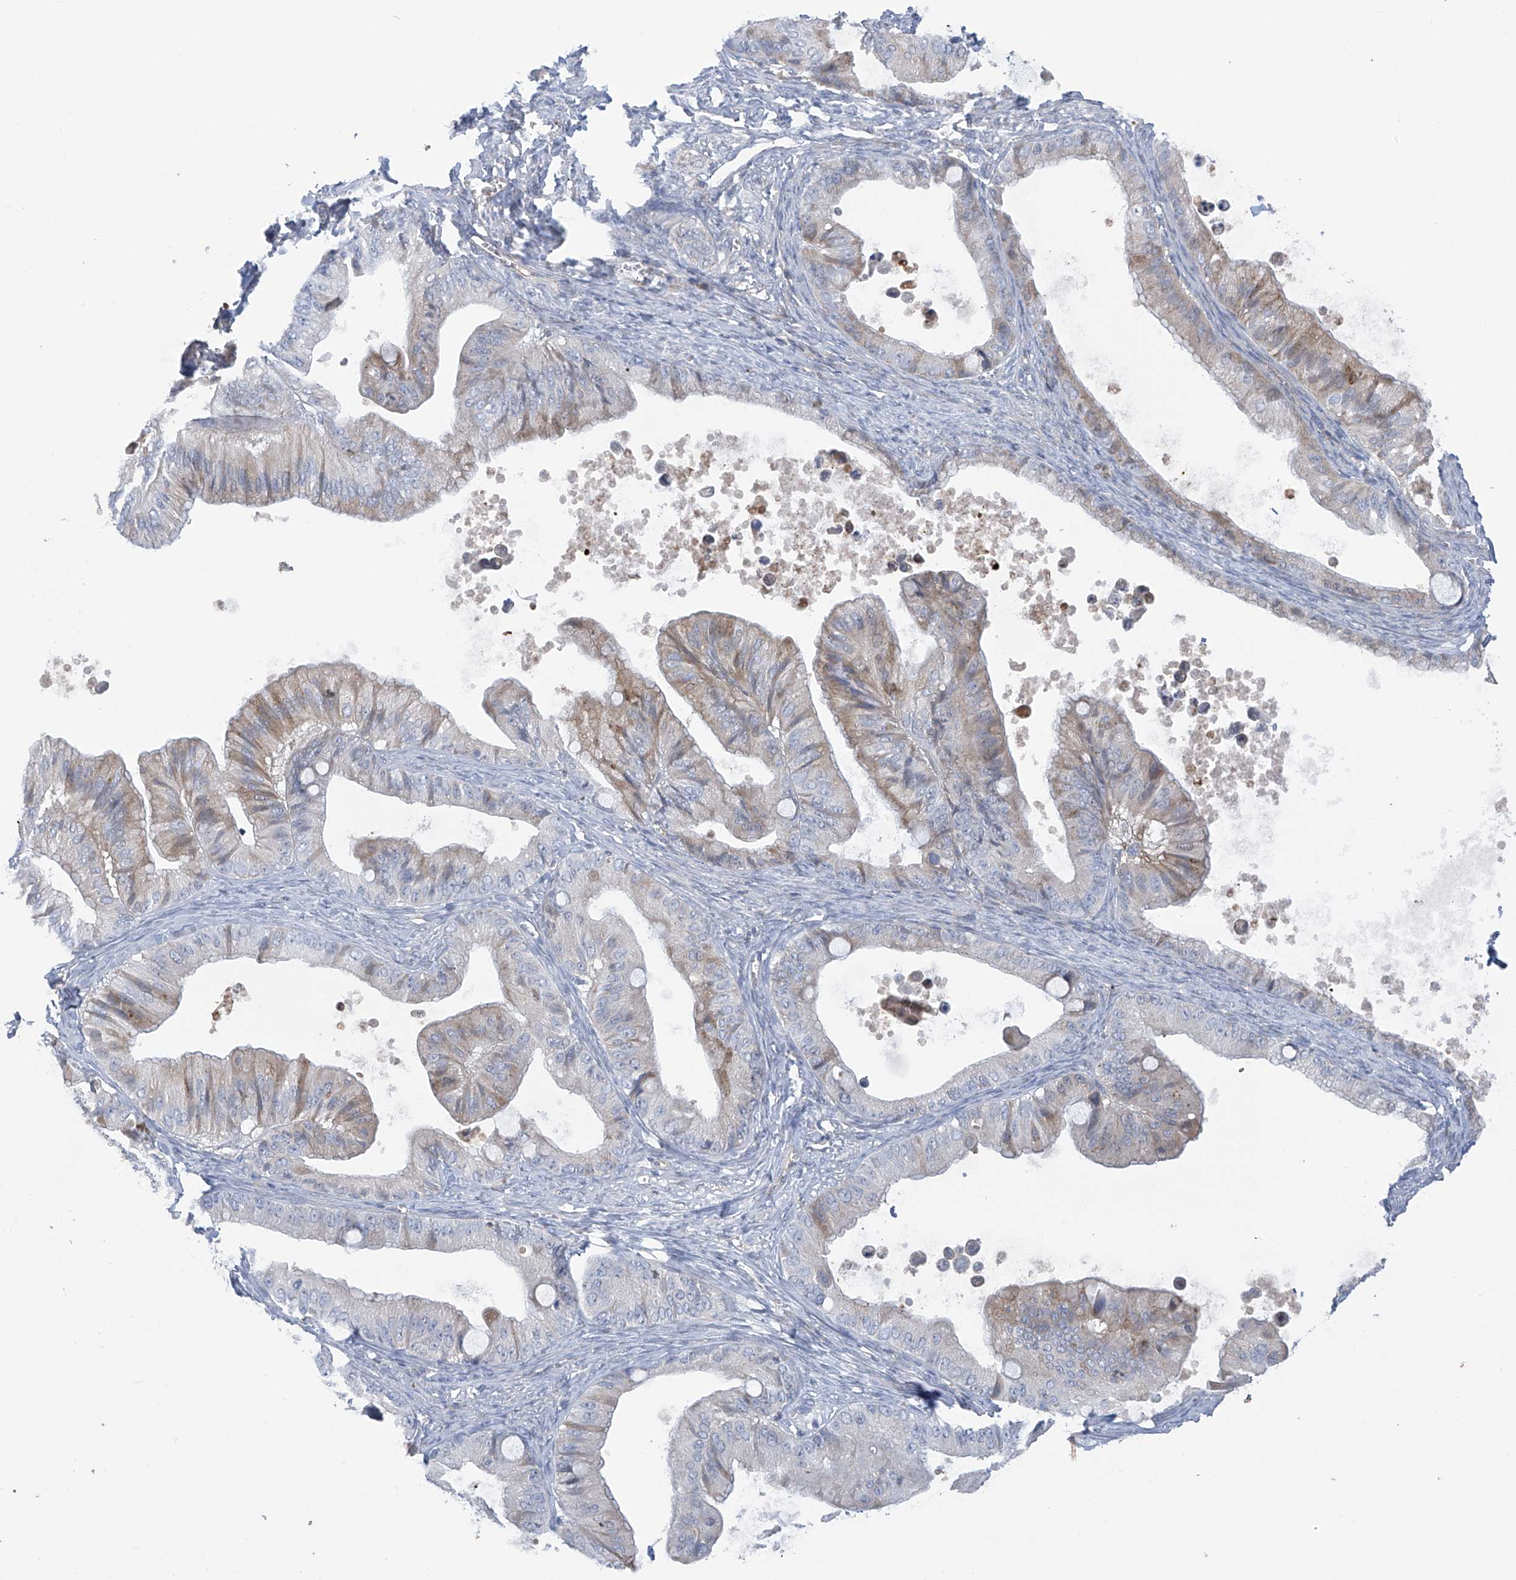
{"staining": {"intensity": "weak", "quantity": "<25%", "location": "cytoplasmic/membranous"}, "tissue": "ovarian cancer", "cell_type": "Tumor cells", "image_type": "cancer", "snomed": [{"axis": "morphology", "description": "Cystadenocarcinoma, mucinous, NOS"}, {"axis": "topography", "description": "Ovary"}], "caption": "High power microscopy image of an IHC histopathology image of ovarian cancer (mucinous cystadenocarcinoma), revealing no significant positivity in tumor cells.", "gene": "SLCO4A1", "patient": {"sex": "female", "age": 71}}